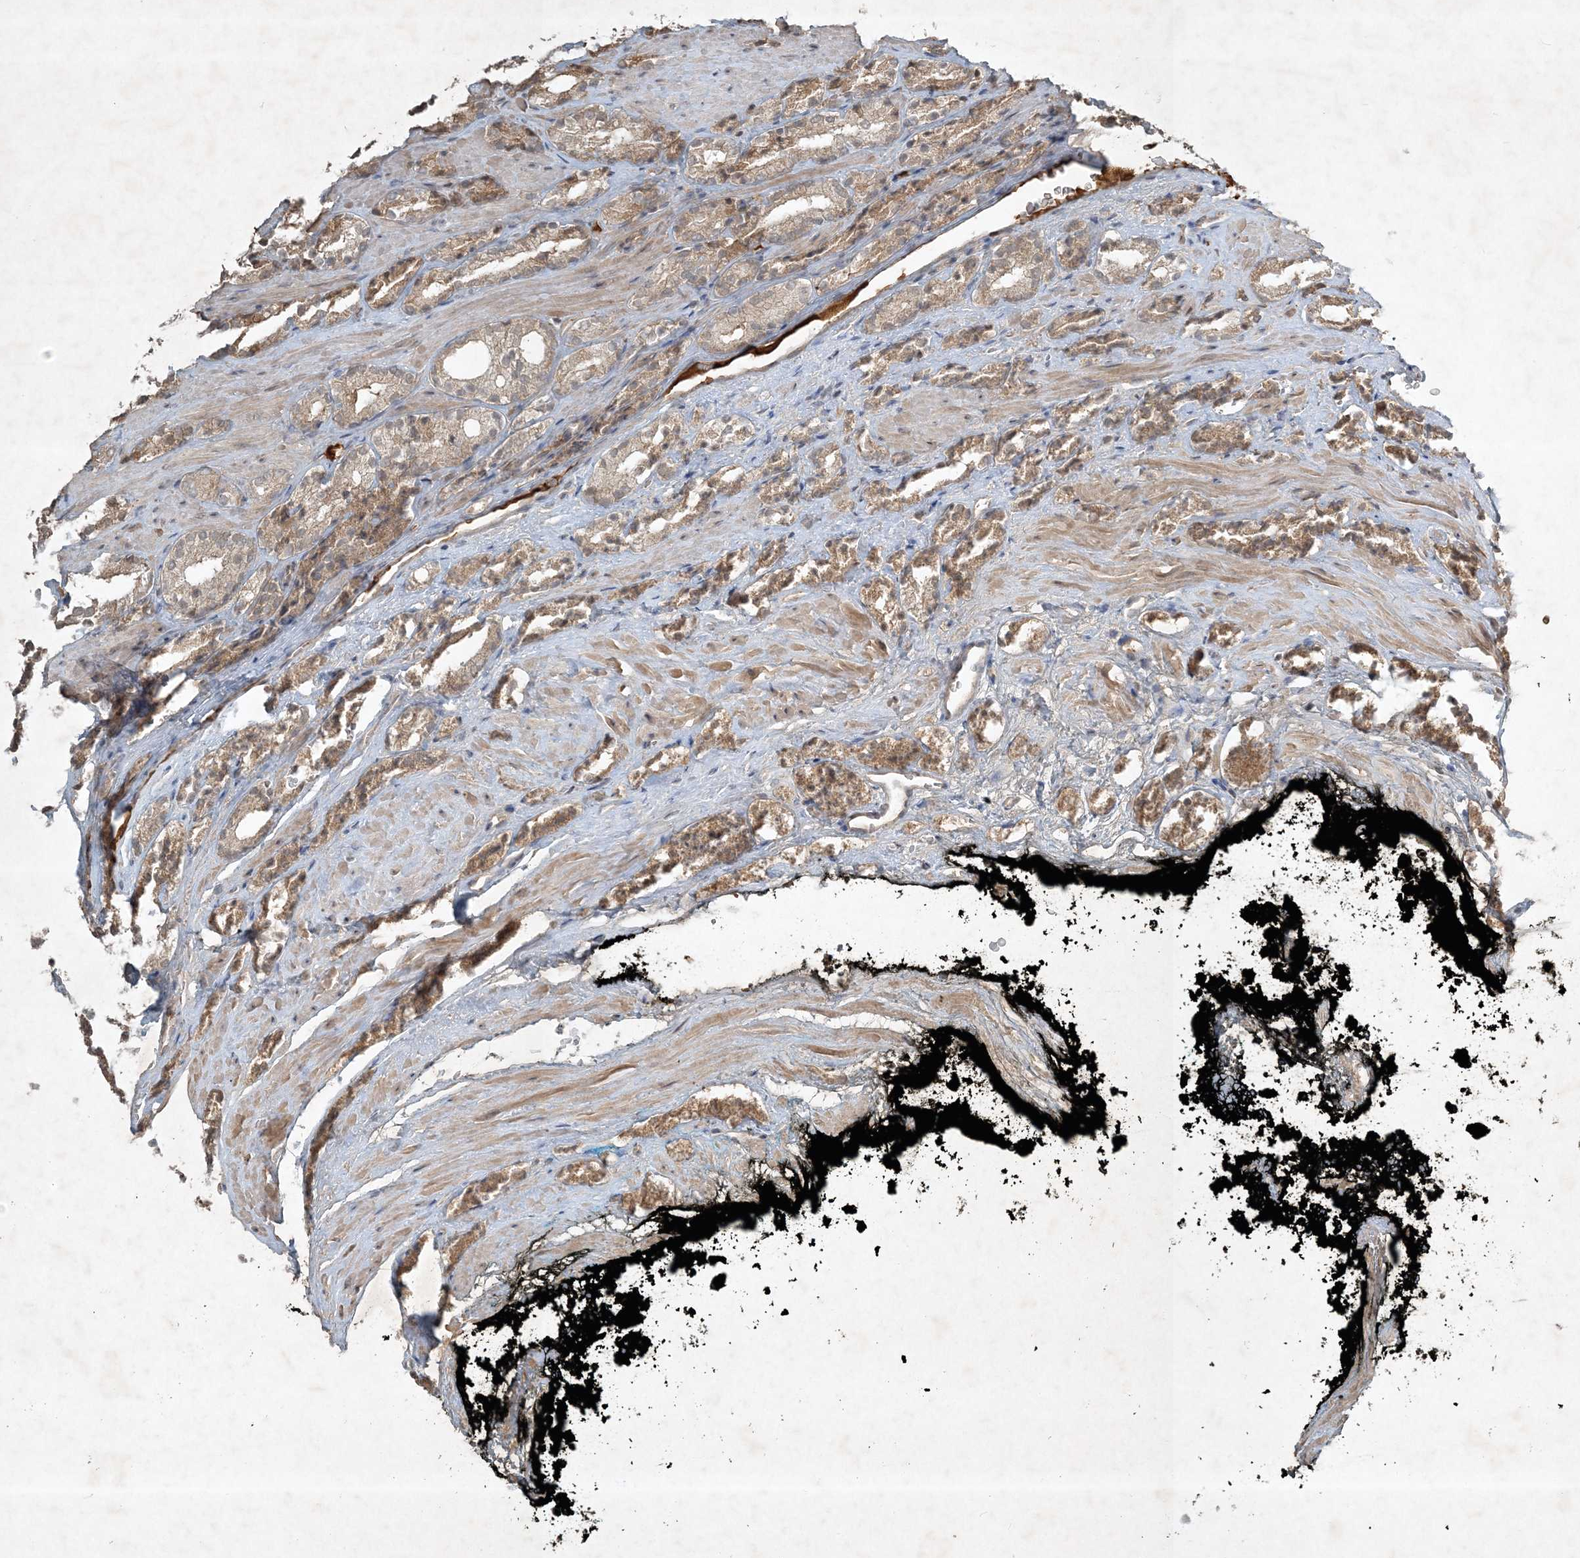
{"staining": {"intensity": "moderate", "quantity": ">75%", "location": "cytoplasmic/membranous"}, "tissue": "prostate cancer", "cell_type": "Tumor cells", "image_type": "cancer", "snomed": [{"axis": "morphology", "description": "Adenocarcinoma, High grade"}, {"axis": "topography", "description": "Prostate"}], "caption": "Immunohistochemistry staining of prostate cancer (high-grade adenocarcinoma), which shows medium levels of moderate cytoplasmic/membranous expression in approximately >75% of tumor cells indicating moderate cytoplasmic/membranous protein expression. The staining was performed using DAB (3,3'-diaminobenzidine) (brown) for protein detection and nuclei were counterstained in hematoxylin (blue).", "gene": "TNFAIP6", "patient": {"sex": "male", "age": 71}}